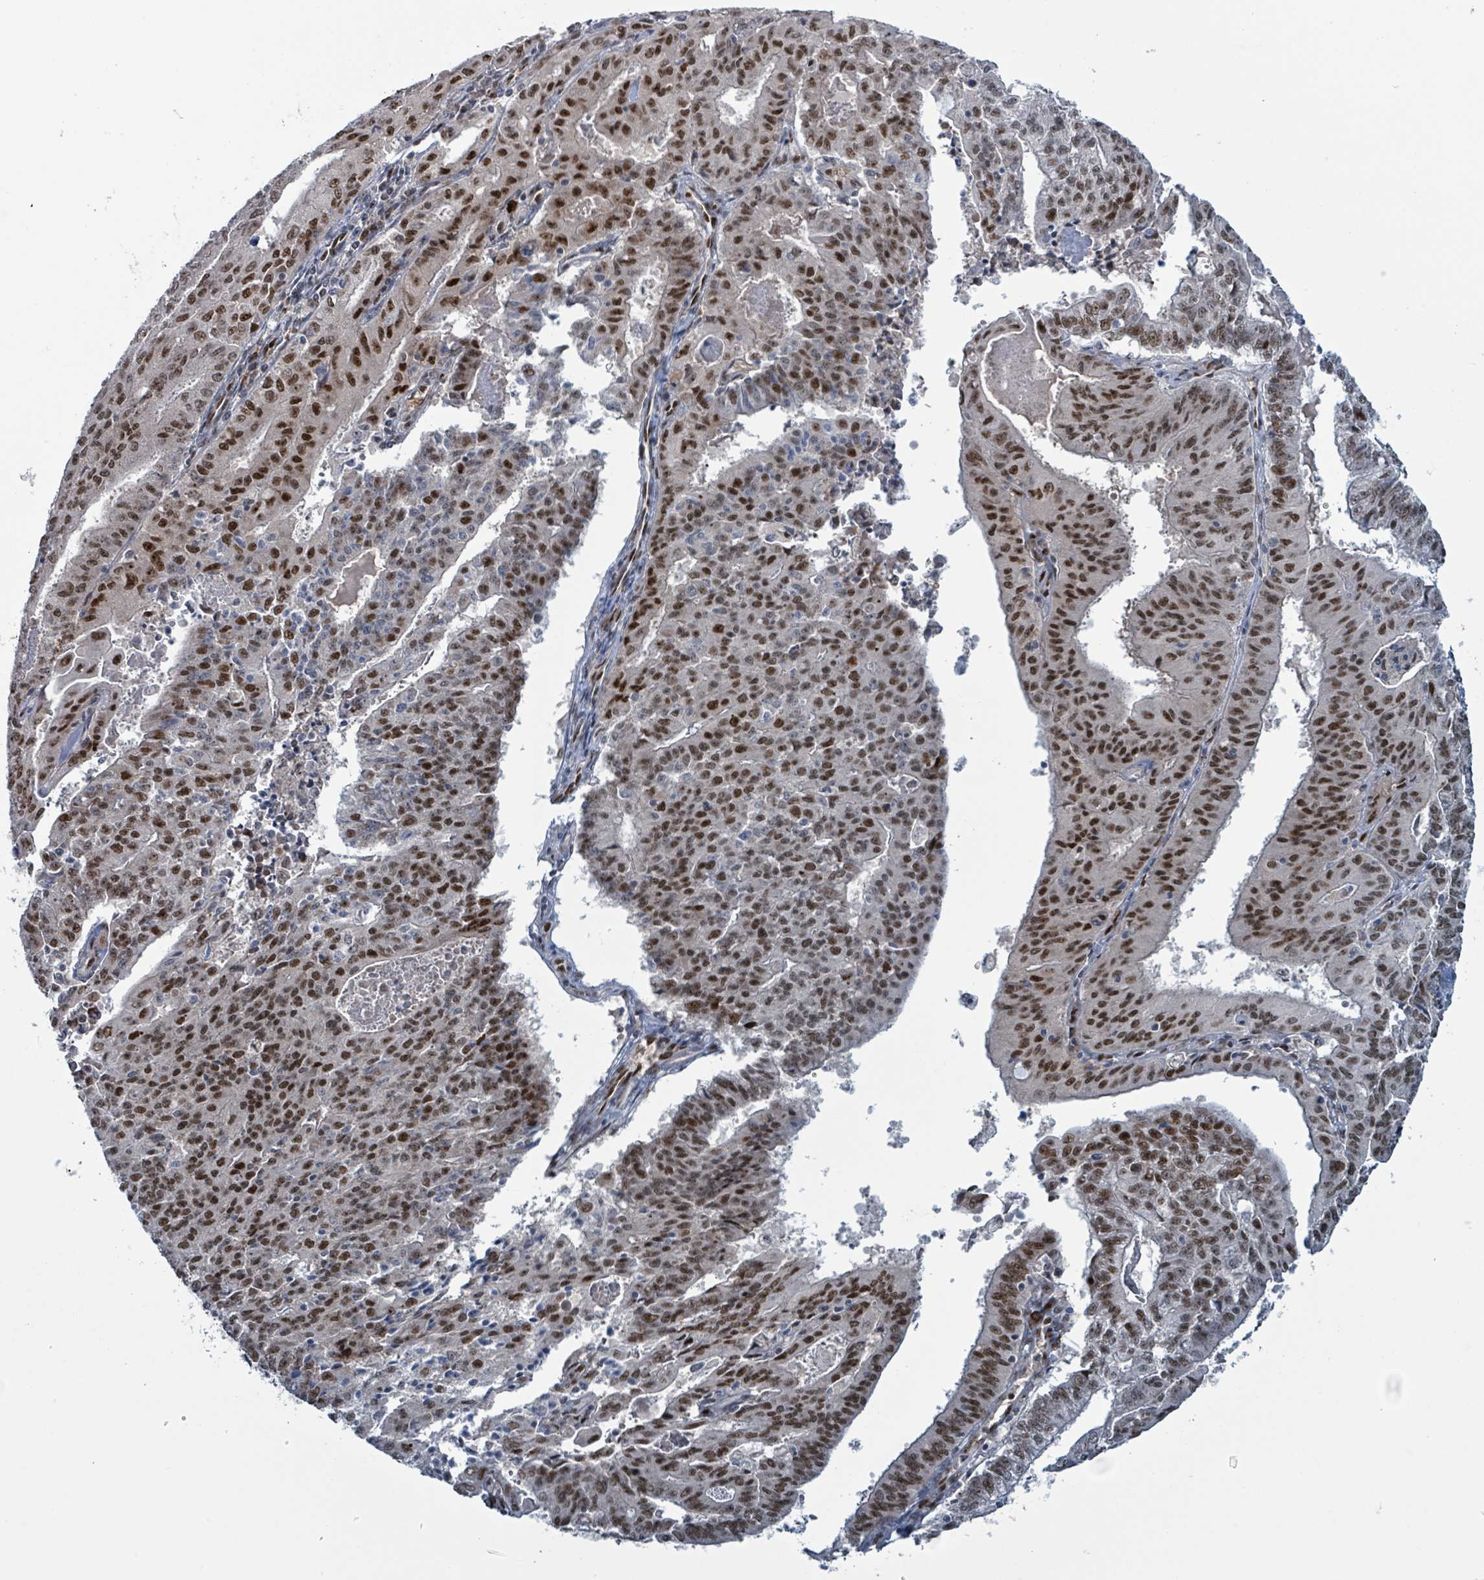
{"staining": {"intensity": "moderate", "quantity": "25%-75%", "location": "nuclear"}, "tissue": "endometrial cancer", "cell_type": "Tumor cells", "image_type": "cancer", "snomed": [{"axis": "morphology", "description": "Adenocarcinoma, NOS"}, {"axis": "topography", "description": "Endometrium"}], "caption": "Protein positivity by IHC displays moderate nuclear staining in approximately 25%-75% of tumor cells in endometrial cancer. The staining was performed using DAB (3,3'-diaminobenzidine) to visualize the protein expression in brown, while the nuclei were stained in blue with hematoxylin (Magnification: 20x).", "gene": "KLF3", "patient": {"sex": "female", "age": 59}}